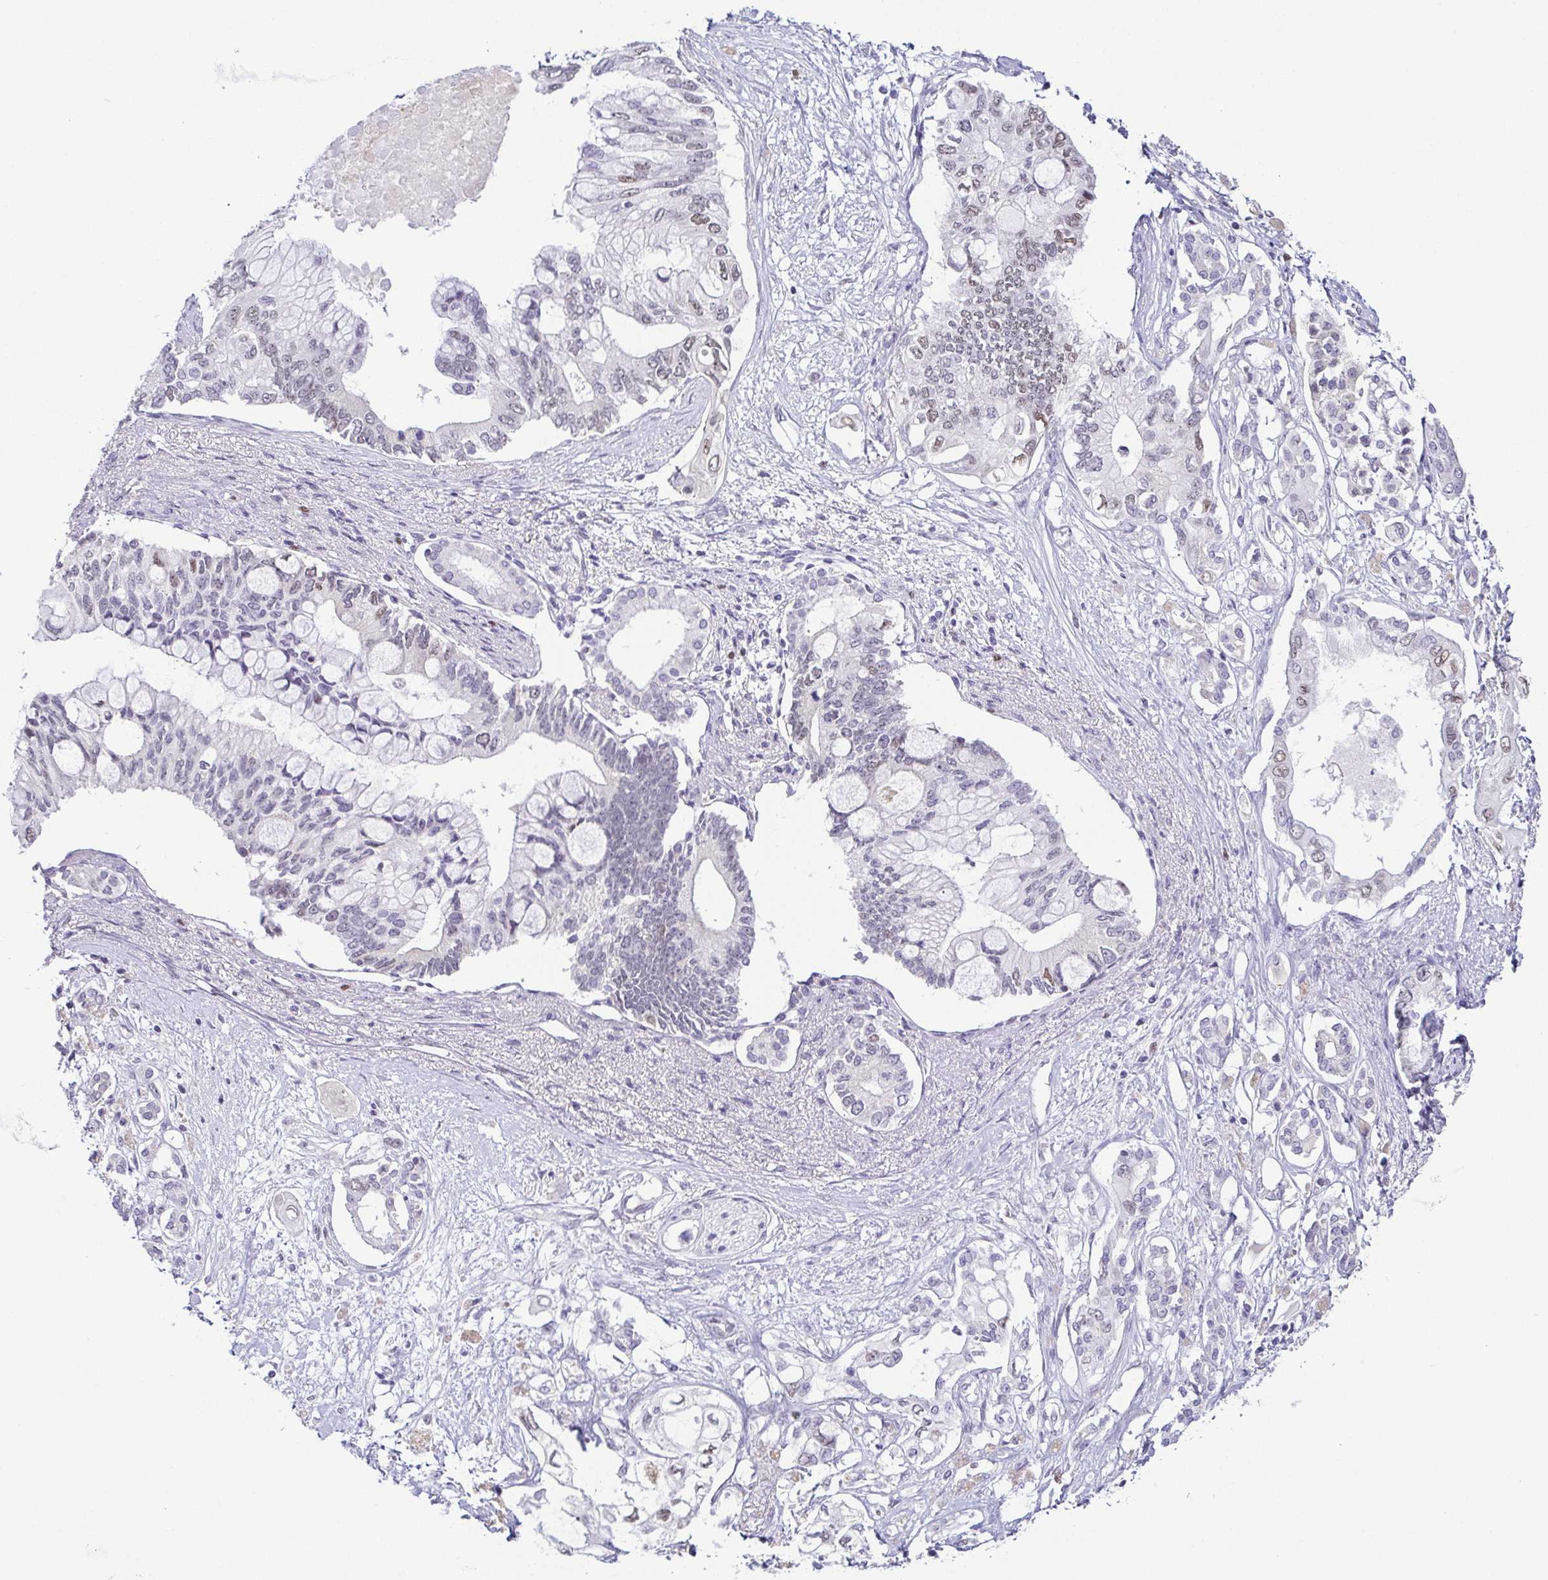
{"staining": {"intensity": "moderate", "quantity": "<25%", "location": "nuclear"}, "tissue": "pancreatic cancer", "cell_type": "Tumor cells", "image_type": "cancer", "snomed": [{"axis": "morphology", "description": "Adenocarcinoma, NOS"}, {"axis": "topography", "description": "Pancreas"}], "caption": "IHC histopathology image of human adenocarcinoma (pancreatic) stained for a protein (brown), which reveals low levels of moderate nuclear positivity in approximately <25% of tumor cells.", "gene": "TCF3", "patient": {"sex": "female", "age": 63}}